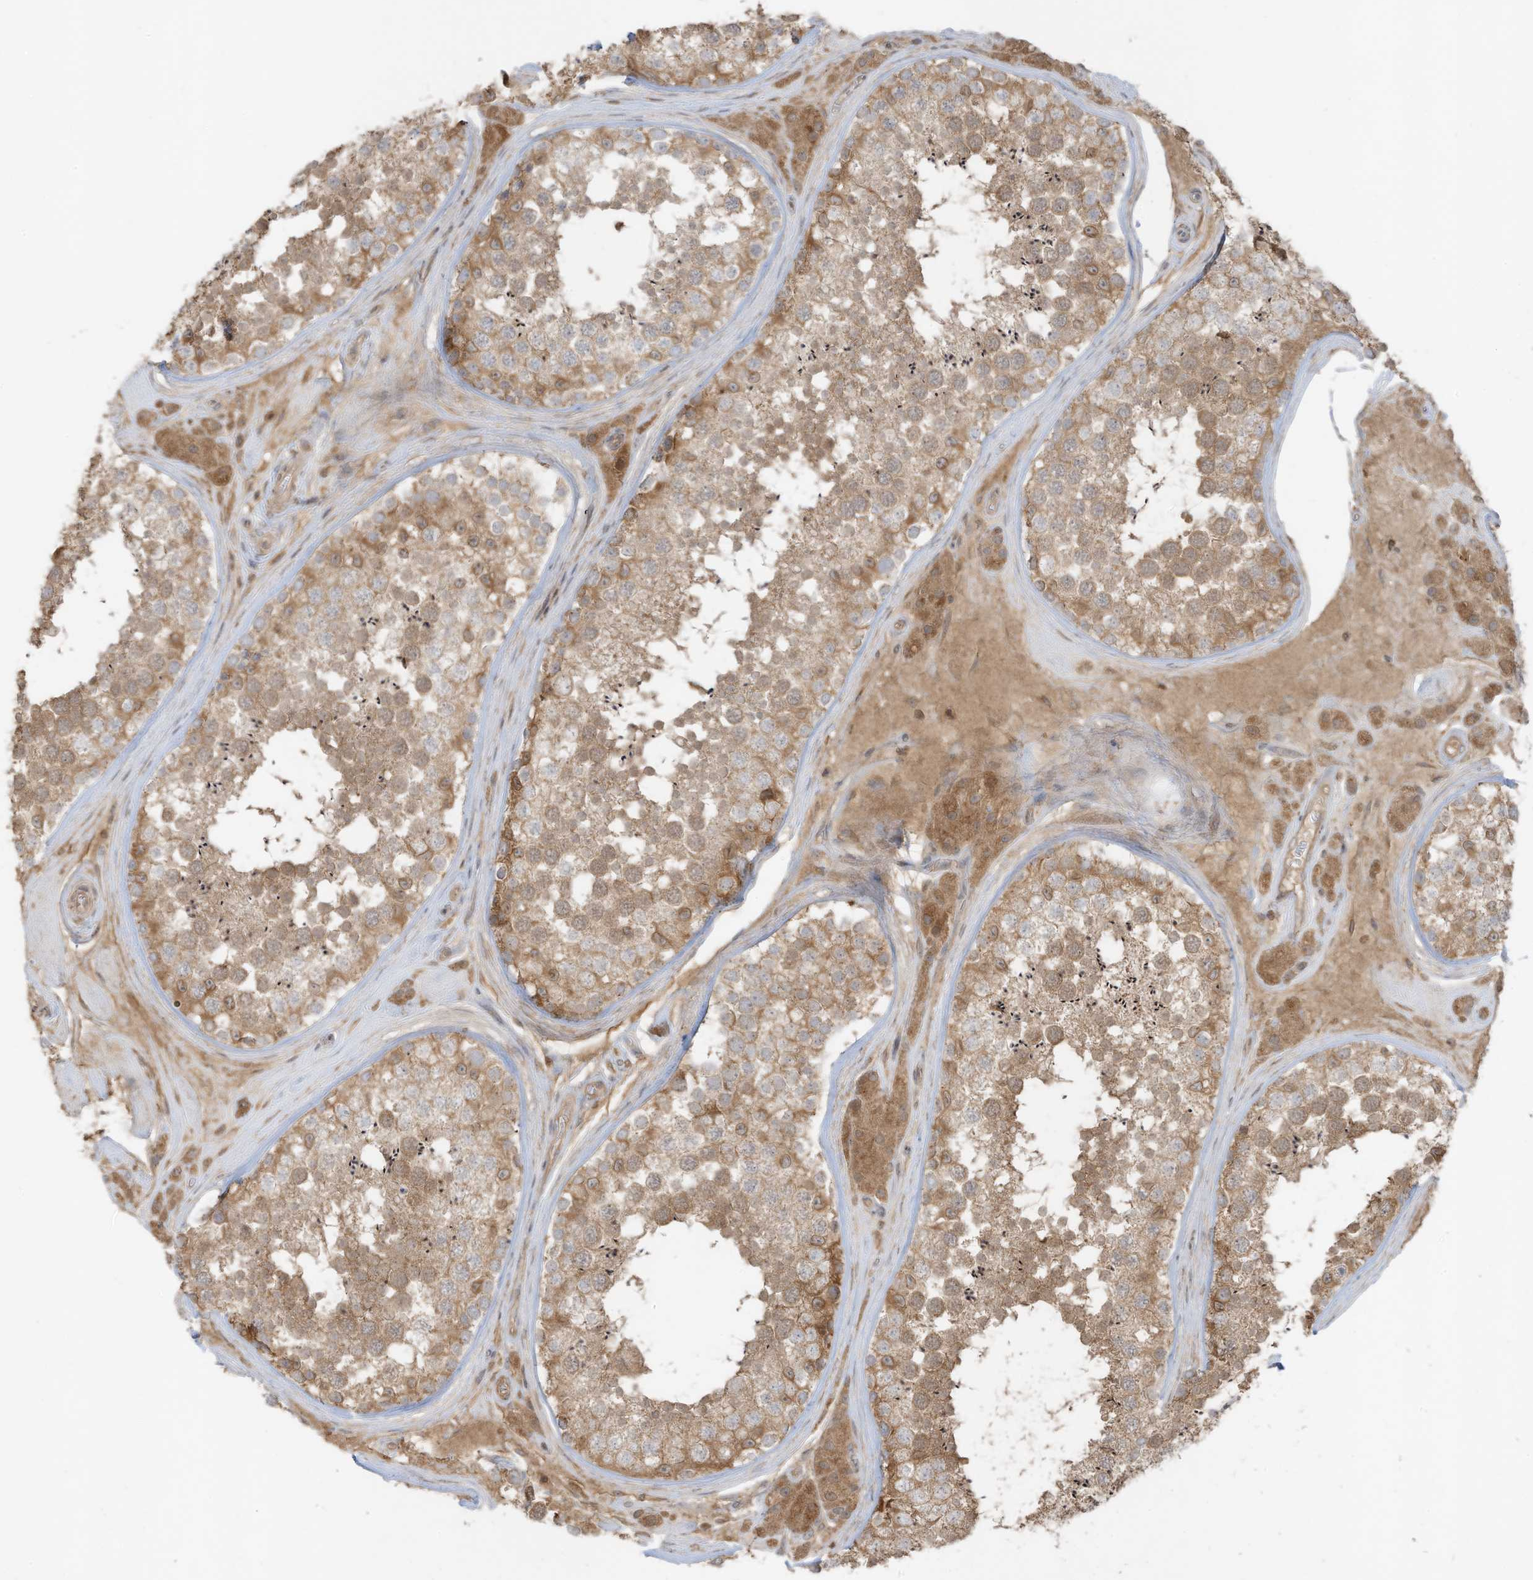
{"staining": {"intensity": "moderate", "quantity": ">75%", "location": "cytoplasmic/membranous"}, "tissue": "testis", "cell_type": "Cells in seminiferous ducts", "image_type": "normal", "snomed": [{"axis": "morphology", "description": "Normal tissue, NOS"}, {"axis": "topography", "description": "Testis"}], "caption": "An image showing moderate cytoplasmic/membranous positivity in about >75% of cells in seminiferous ducts in unremarkable testis, as visualized by brown immunohistochemical staining.", "gene": "SLC25A12", "patient": {"sex": "male", "age": 46}}